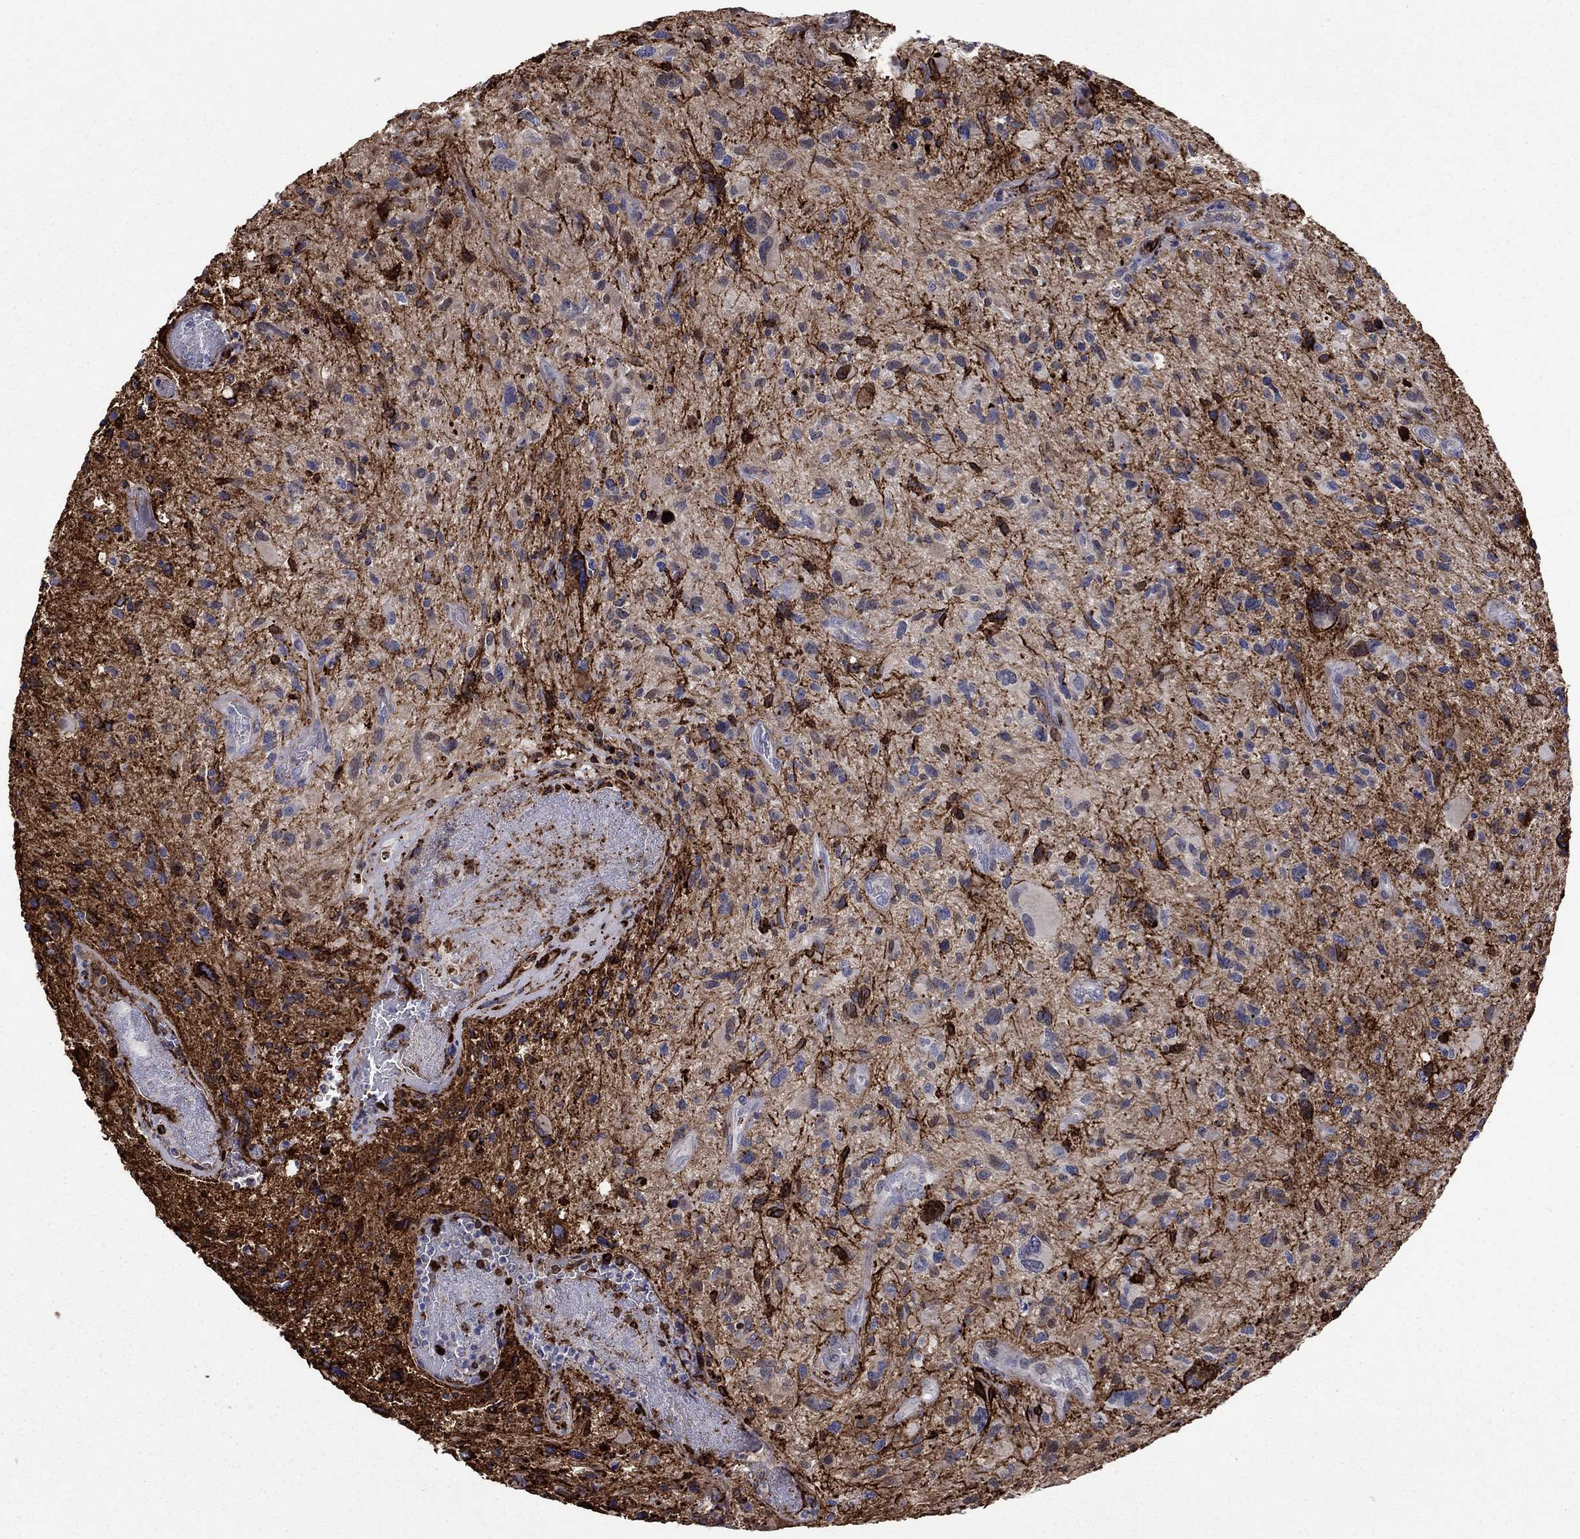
{"staining": {"intensity": "moderate", "quantity": "25%-75%", "location": "cytoplasmic/membranous"}, "tissue": "glioma", "cell_type": "Tumor cells", "image_type": "cancer", "snomed": [{"axis": "morphology", "description": "Glioma, malignant, NOS"}, {"axis": "morphology", "description": "Glioma, malignant, High grade"}, {"axis": "topography", "description": "Brain"}], "caption": "A brown stain highlights moderate cytoplasmic/membranous staining of a protein in human glioma (malignant) tumor cells.", "gene": "PLAU", "patient": {"sex": "female", "age": 71}}